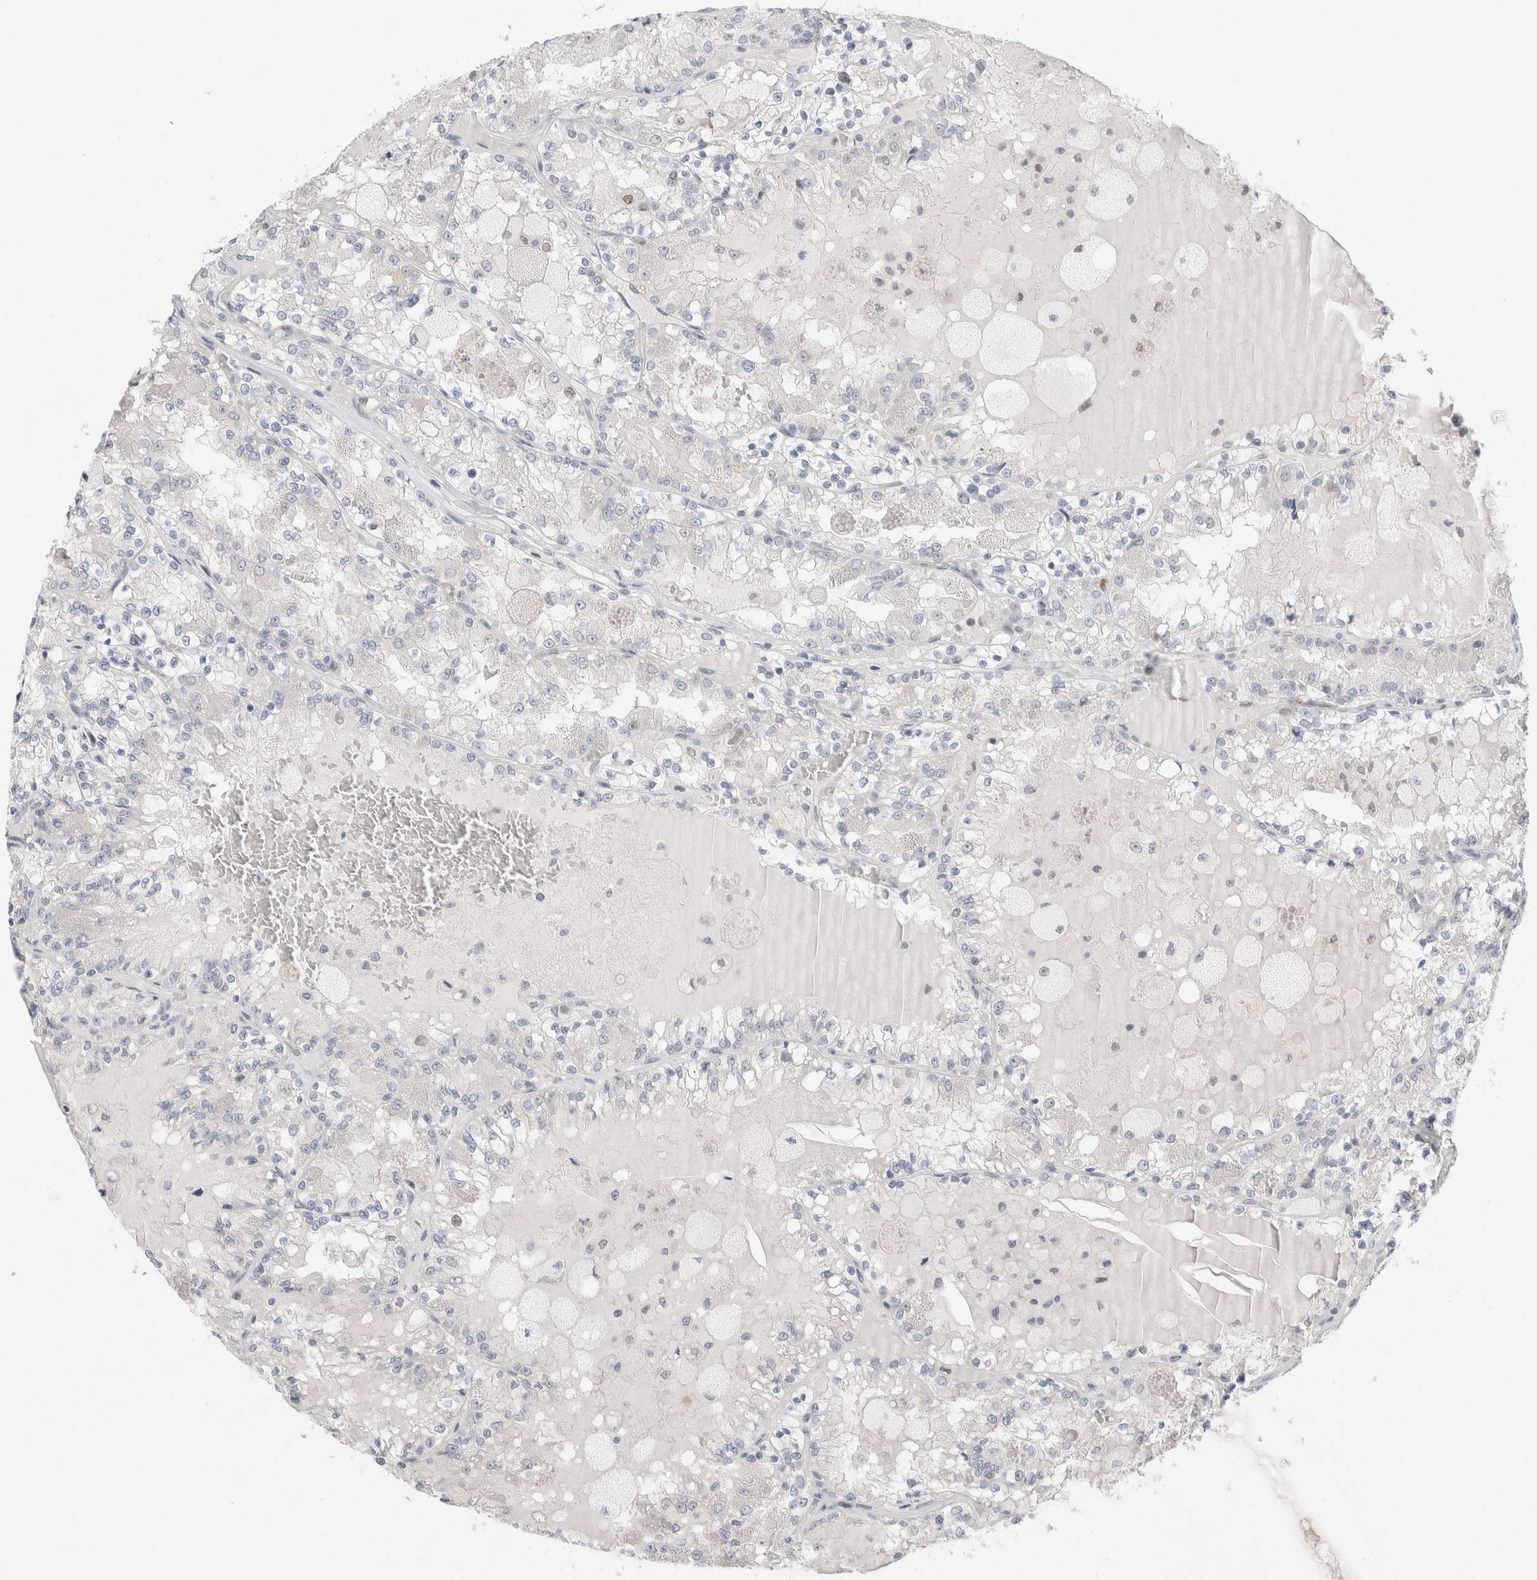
{"staining": {"intensity": "negative", "quantity": "none", "location": "none"}, "tissue": "renal cancer", "cell_type": "Tumor cells", "image_type": "cancer", "snomed": [{"axis": "morphology", "description": "Adenocarcinoma, NOS"}, {"axis": "topography", "description": "Kidney"}], "caption": "There is no significant staining in tumor cells of renal adenocarcinoma.", "gene": "KNL1", "patient": {"sex": "female", "age": 56}}